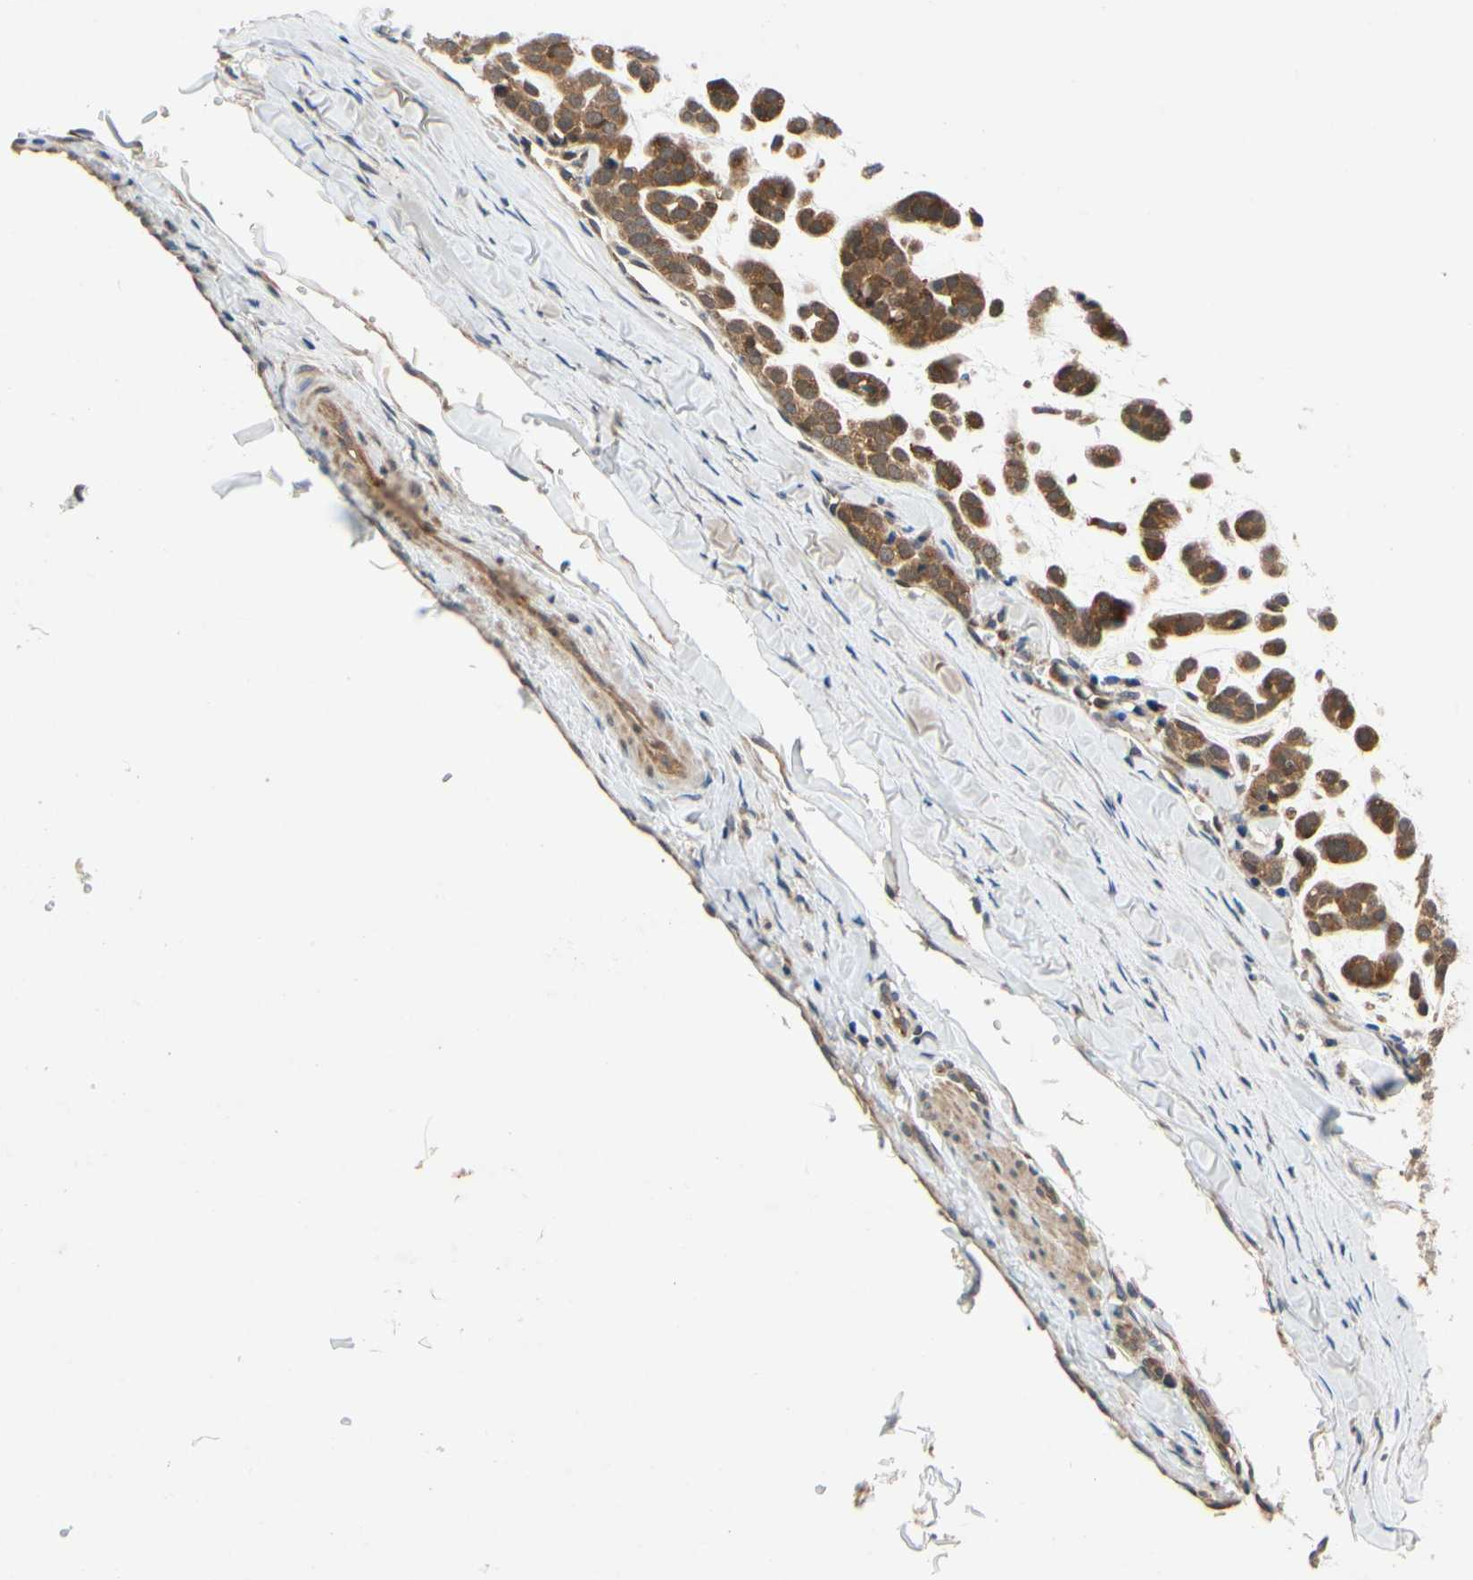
{"staining": {"intensity": "moderate", "quantity": ">75%", "location": "cytoplasmic/membranous"}, "tissue": "head and neck cancer", "cell_type": "Tumor cells", "image_type": "cancer", "snomed": [{"axis": "morphology", "description": "Adenocarcinoma, NOS"}, {"axis": "morphology", "description": "Adenoma, NOS"}, {"axis": "topography", "description": "Head-Neck"}], "caption": "DAB immunohistochemical staining of human adenocarcinoma (head and neck) demonstrates moderate cytoplasmic/membranous protein expression in about >75% of tumor cells. (IHC, brightfield microscopy, high magnification).", "gene": "TDRP", "patient": {"sex": "female", "age": 55}}